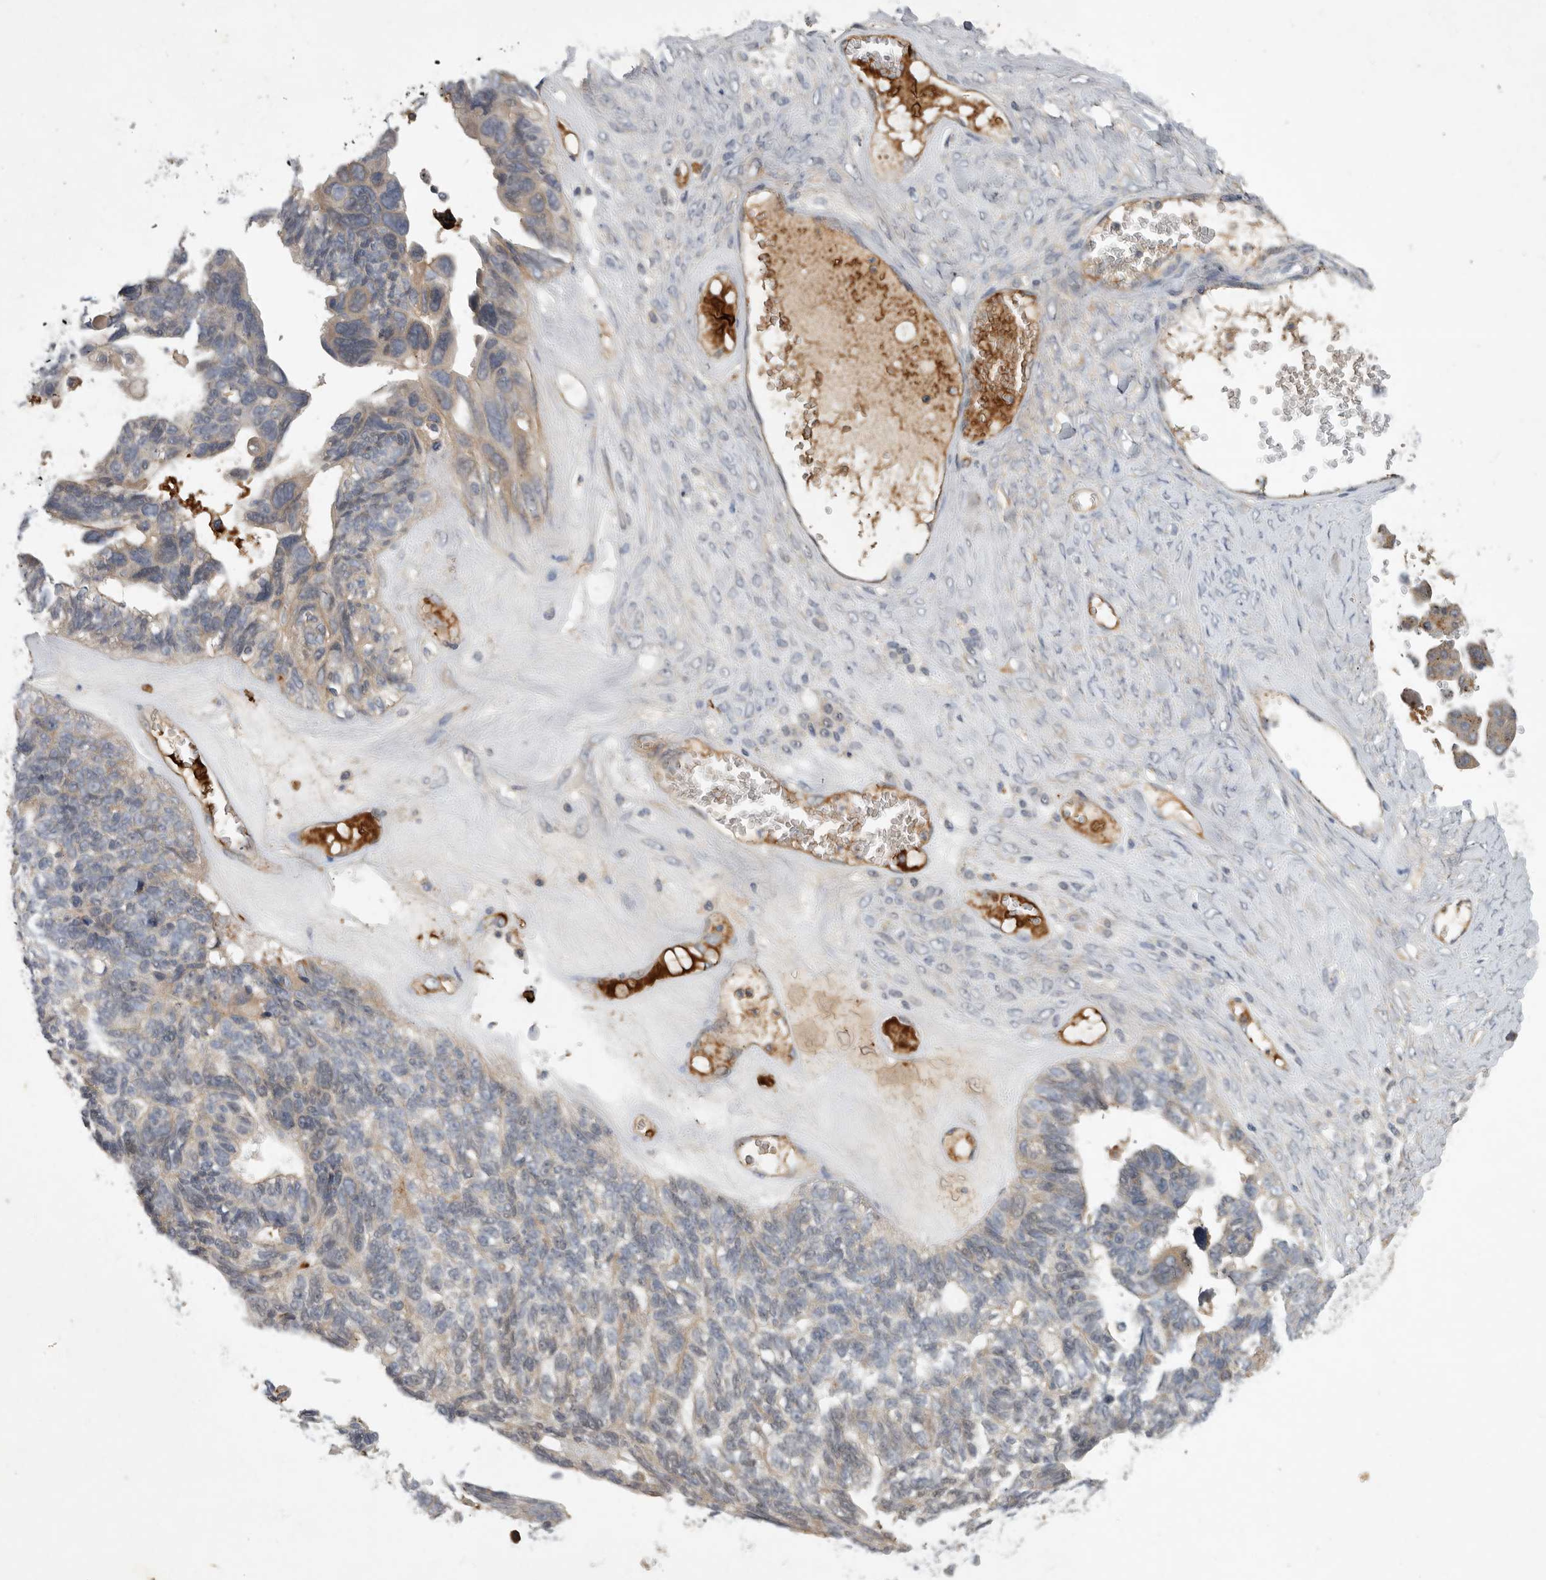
{"staining": {"intensity": "weak", "quantity": "<25%", "location": "cytoplasmic/membranous"}, "tissue": "ovarian cancer", "cell_type": "Tumor cells", "image_type": "cancer", "snomed": [{"axis": "morphology", "description": "Cystadenocarcinoma, serous, NOS"}, {"axis": "topography", "description": "Ovary"}], "caption": "Immunohistochemistry (IHC) micrograph of serous cystadenocarcinoma (ovarian) stained for a protein (brown), which displays no positivity in tumor cells.", "gene": "MLPH", "patient": {"sex": "female", "age": 79}}